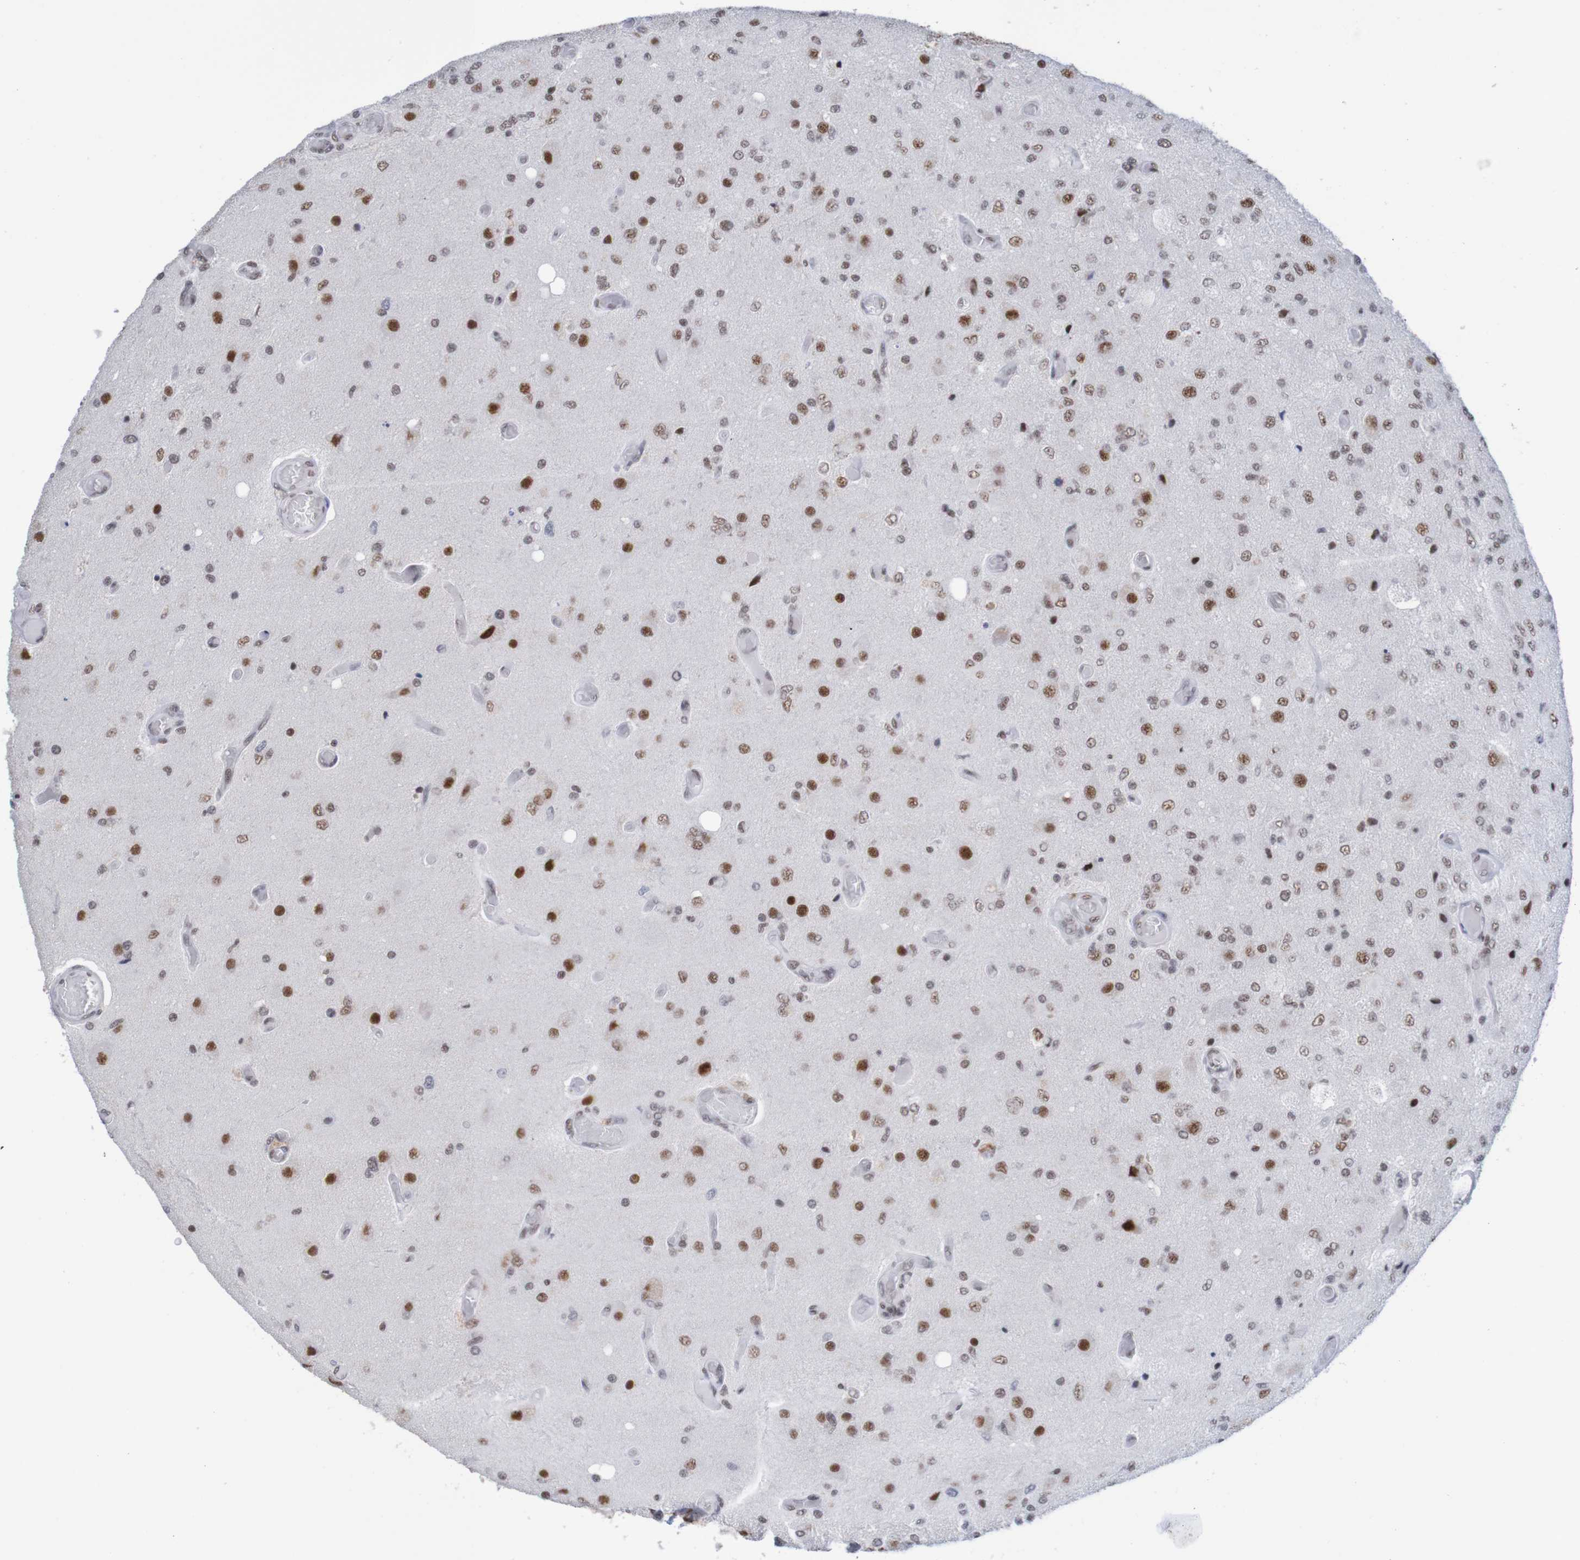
{"staining": {"intensity": "strong", "quantity": "25%-75%", "location": "nuclear"}, "tissue": "glioma", "cell_type": "Tumor cells", "image_type": "cancer", "snomed": [{"axis": "morphology", "description": "Normal tissue, NOS"}, {"axis": "morphology", "description": "Glioma, malignant, High grade"}, {"axis": "topography", "description": "Cerebral cortex"}], "caption": "A brown stain highlights strong nuclear positivity of a protein in human malignant glioma (high-grade) tumor cells.", "gene": "THRAP3", "patient": {"sex": "male", "age": 77}}